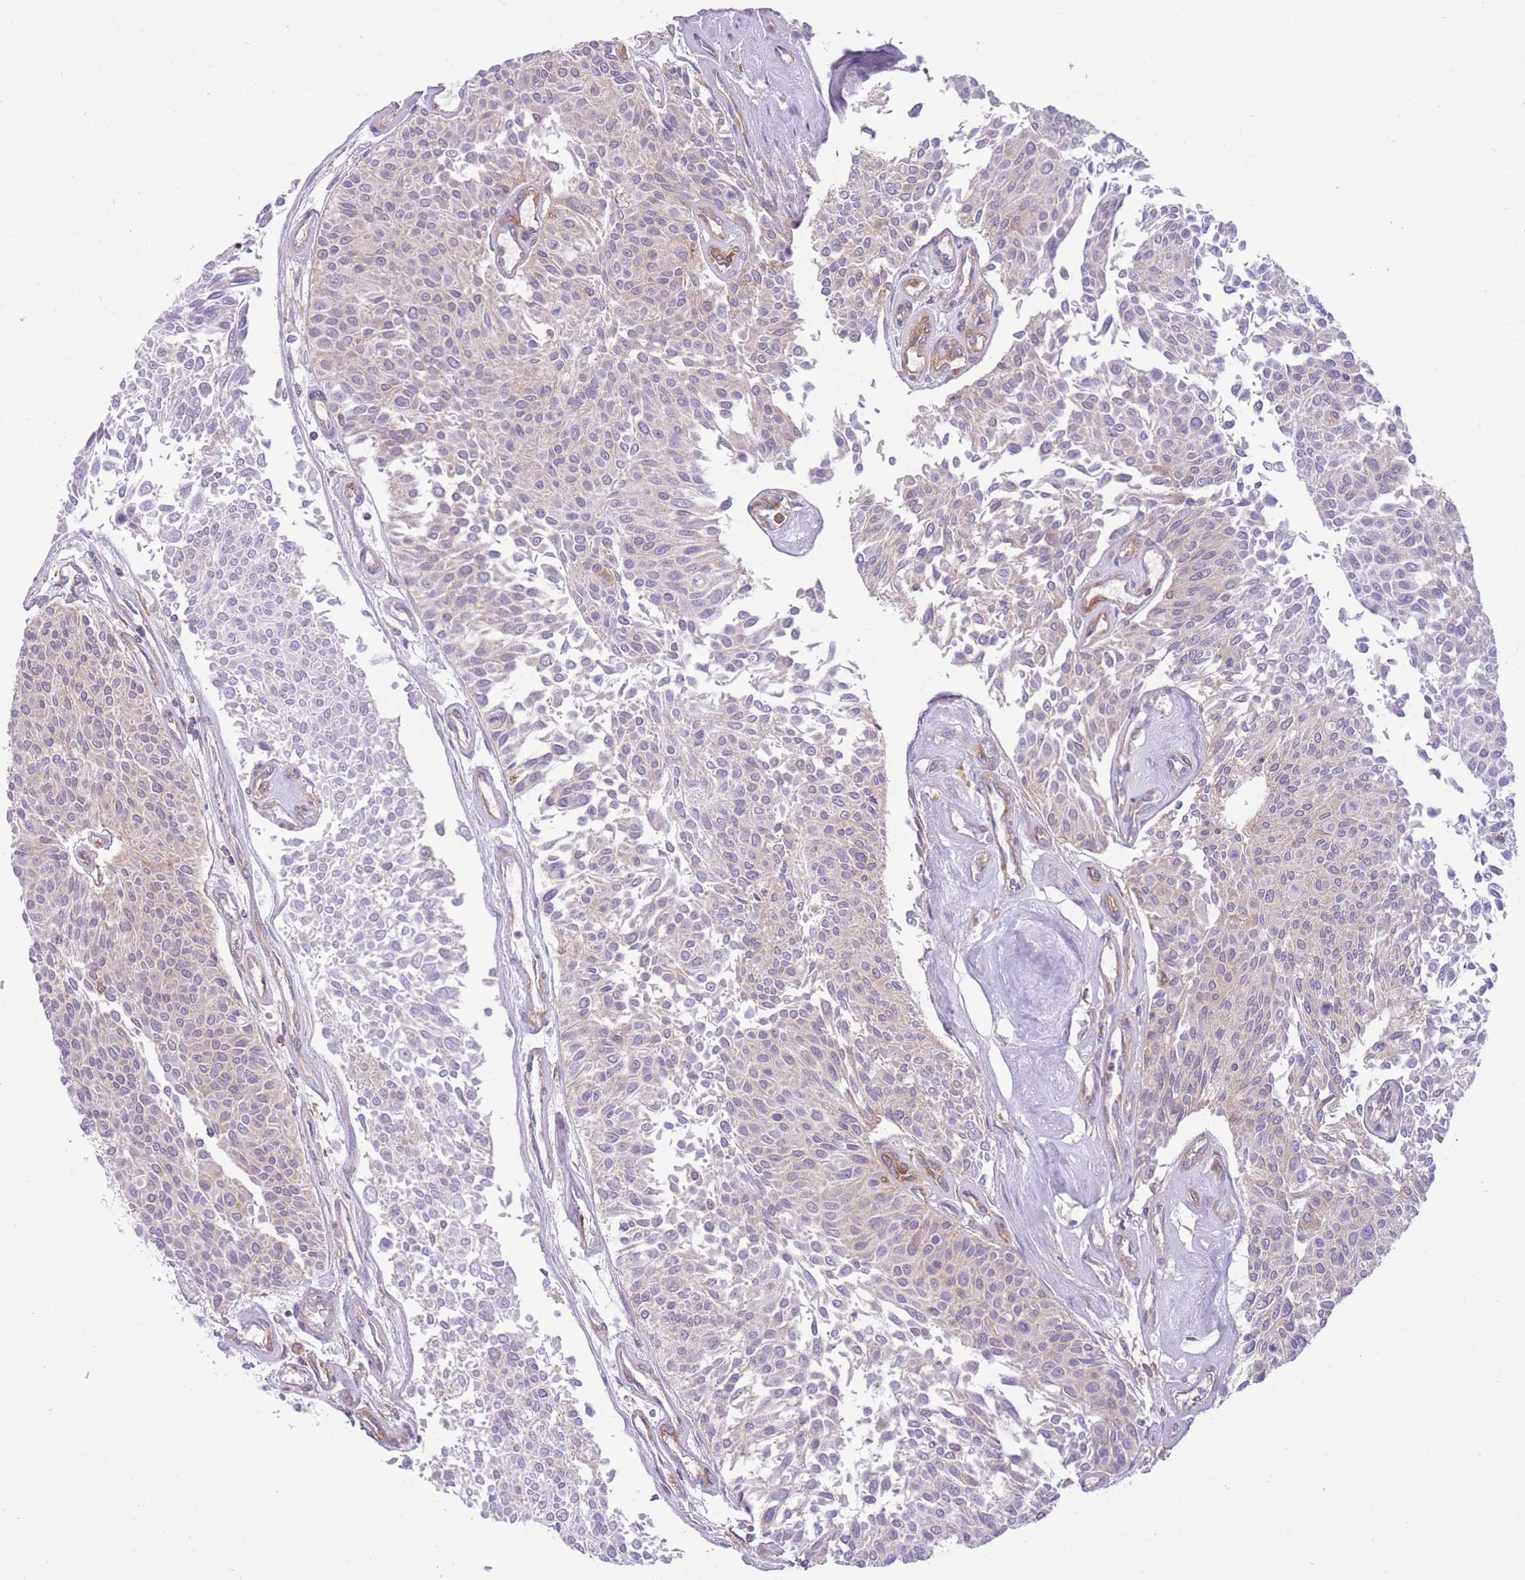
{"staining": {"intensity": "negative", "quantity": "none", "location": "none"}, "tissue": "urothelial cancer", "cell_type": "Tumor cells", "image_type": "cancer", "snomed": [{"axis": "morphology", "description": "Urothelial carcinoma, NOS"}, {"axis": "topography", "description": "Urinary bladder"}], "caption": "IHC of human urothelial cancer shows no positivity in tumor cells.", "gene": "PRKAR1A", "patient": {"sex": "male", "age": 55}}